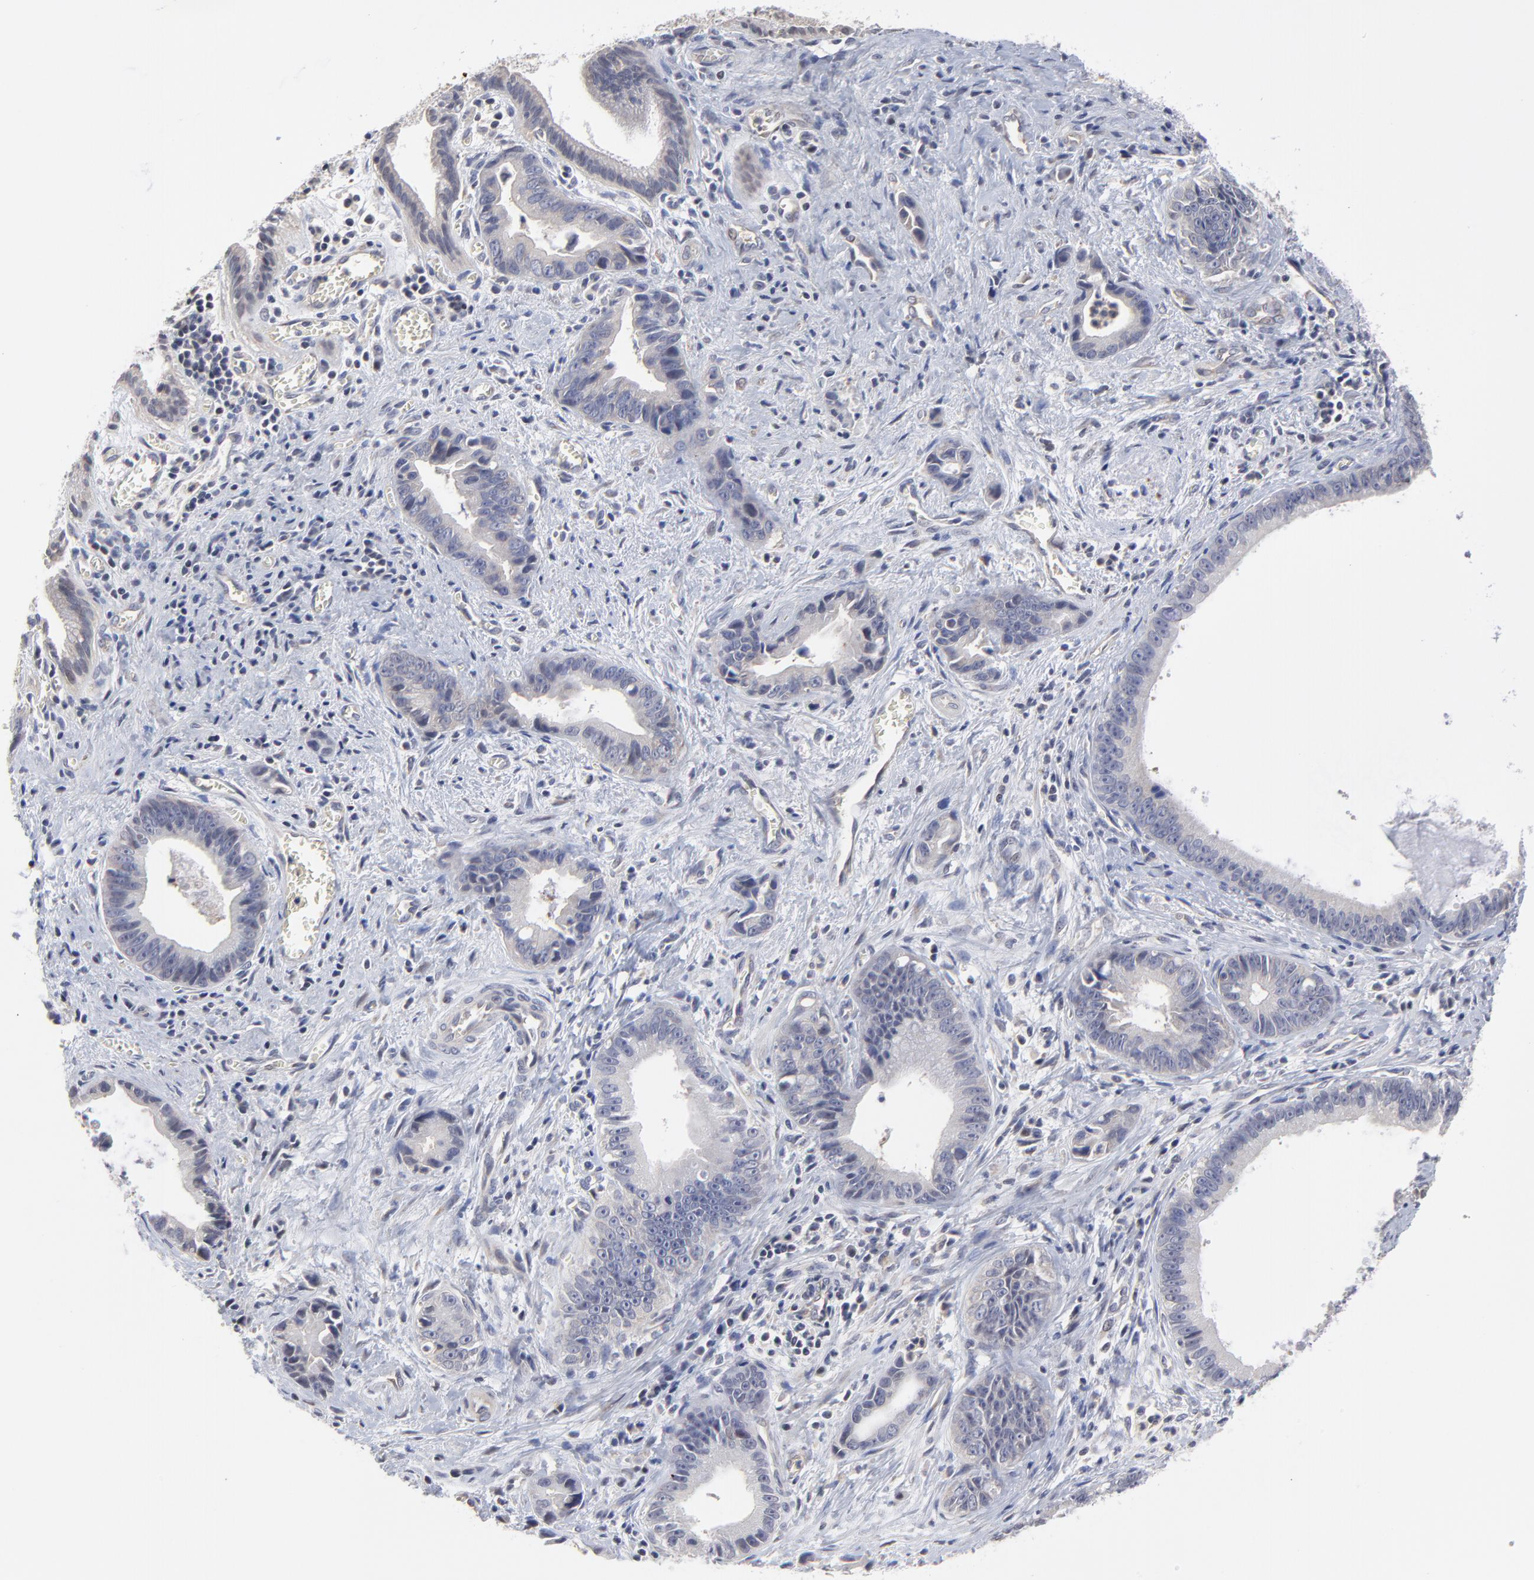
{"staining": {"intensity": "weak", "quantity": ">75%", "location": "cytoplasmic/membranous"}, "tissue": "liver cancer", "cell_type": "Tumor cells", "image_type": "cancer", "snomed": [{"axis": "morphology", "description": "Cholangiocarcinoma"}, {"axis": "topography", "description": "Liver"}], "caption": "Liver cancer (cholangiocarcinoma) was stained to show a protein in brown. There is low levels of weak cytoplasmic/membranous positivity in about >75% of tumor cells.", "gene": "ZNF157", "patient": {"sex": "female", "age": 55}}